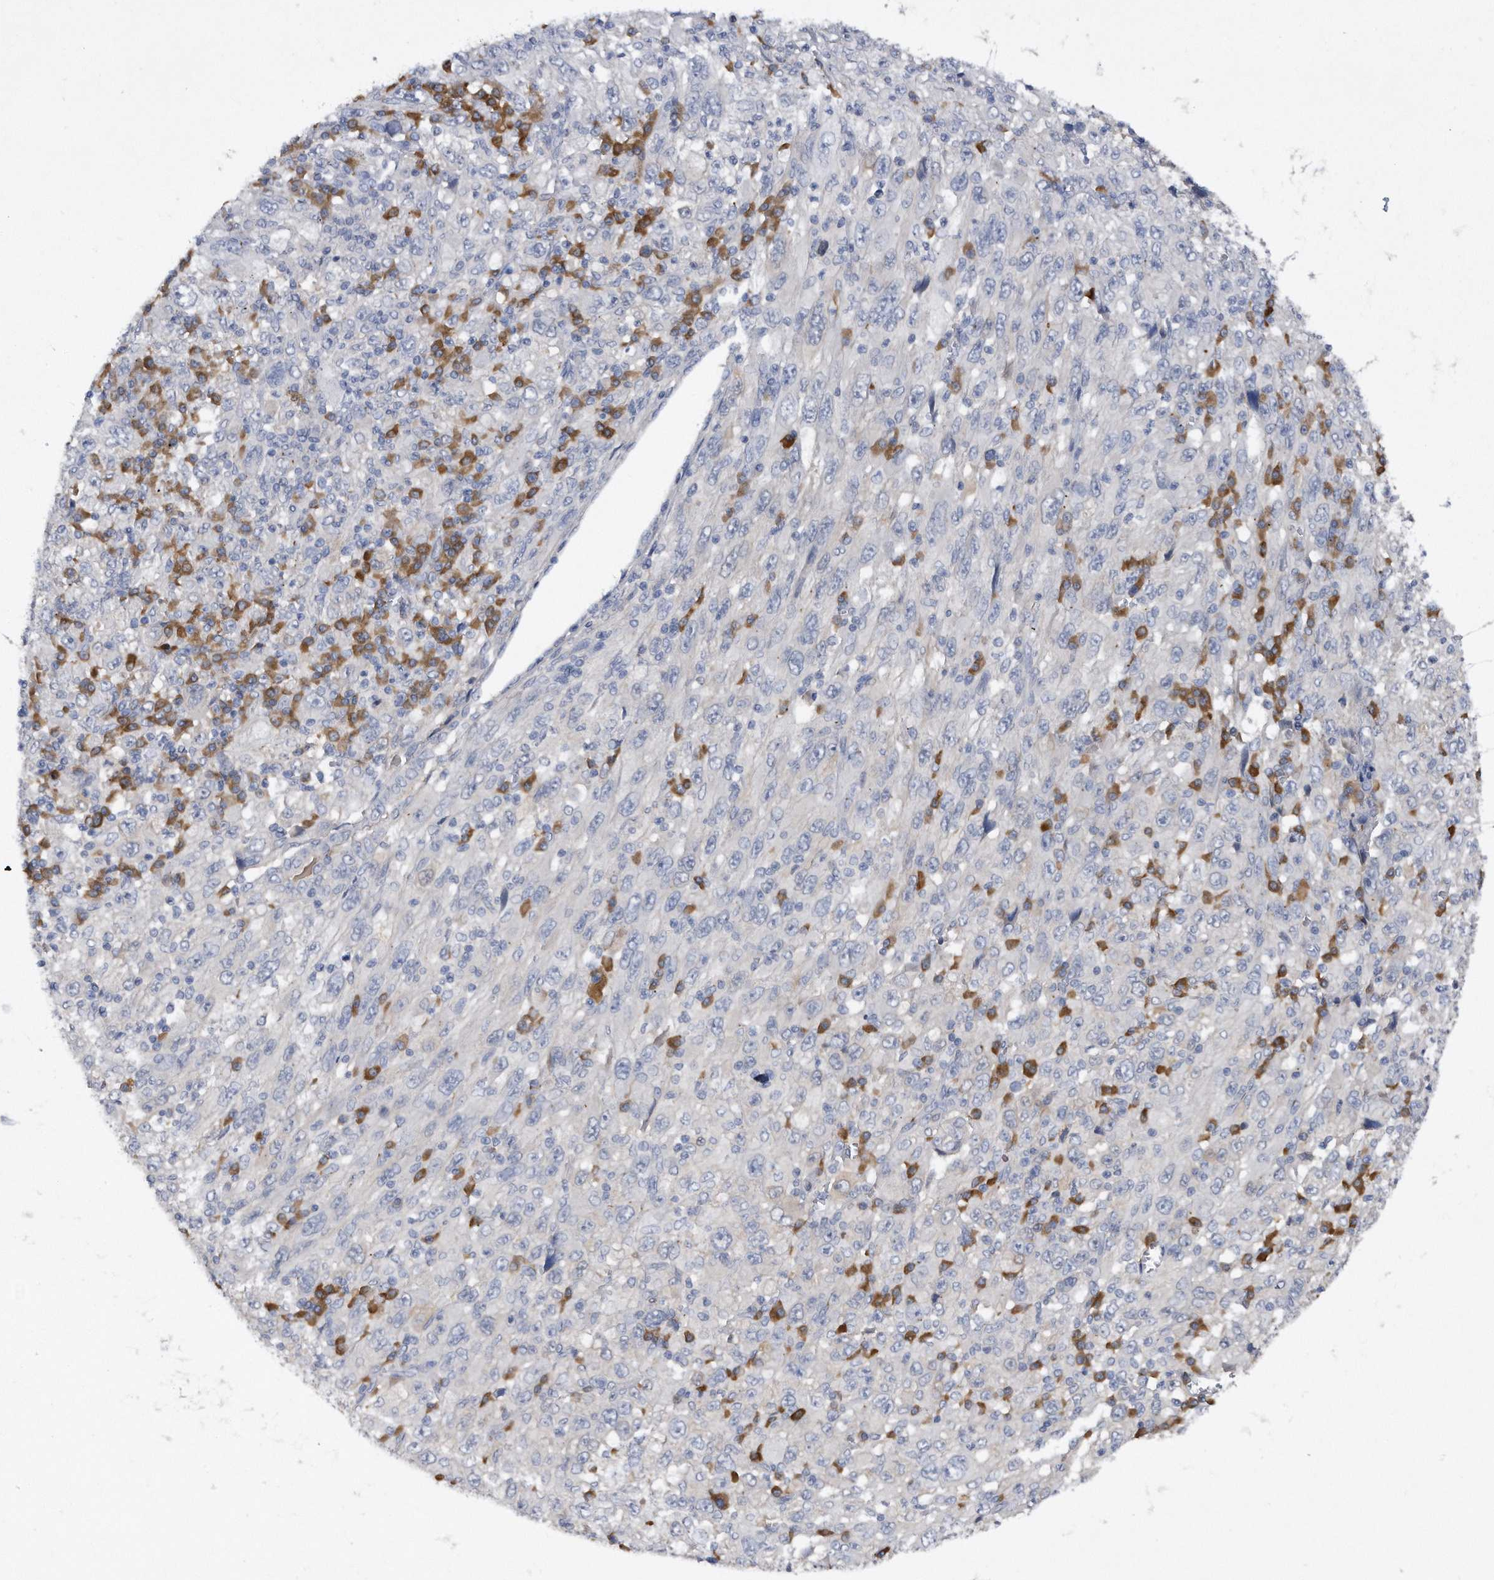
{"staining": {"intensity": "weak", "quantity": "<25%", "location": "cytoplasmic/membranous"}, "tissue": "melanoma", "cell_type": "Tumor cells", "image_type": "cancer", "snomed": [{"axis": "morphology", "description": "Malignant melanoma, Metastatic site"}, {"axis": "topography", "description": "Skin"}], "caption": "This is an IHC histopathology image of malignant melanoma (metastatic site). There is no positivity in tumor cells.", "gene": "ASNS", "patient": {"sex": "female", "age": 56}}